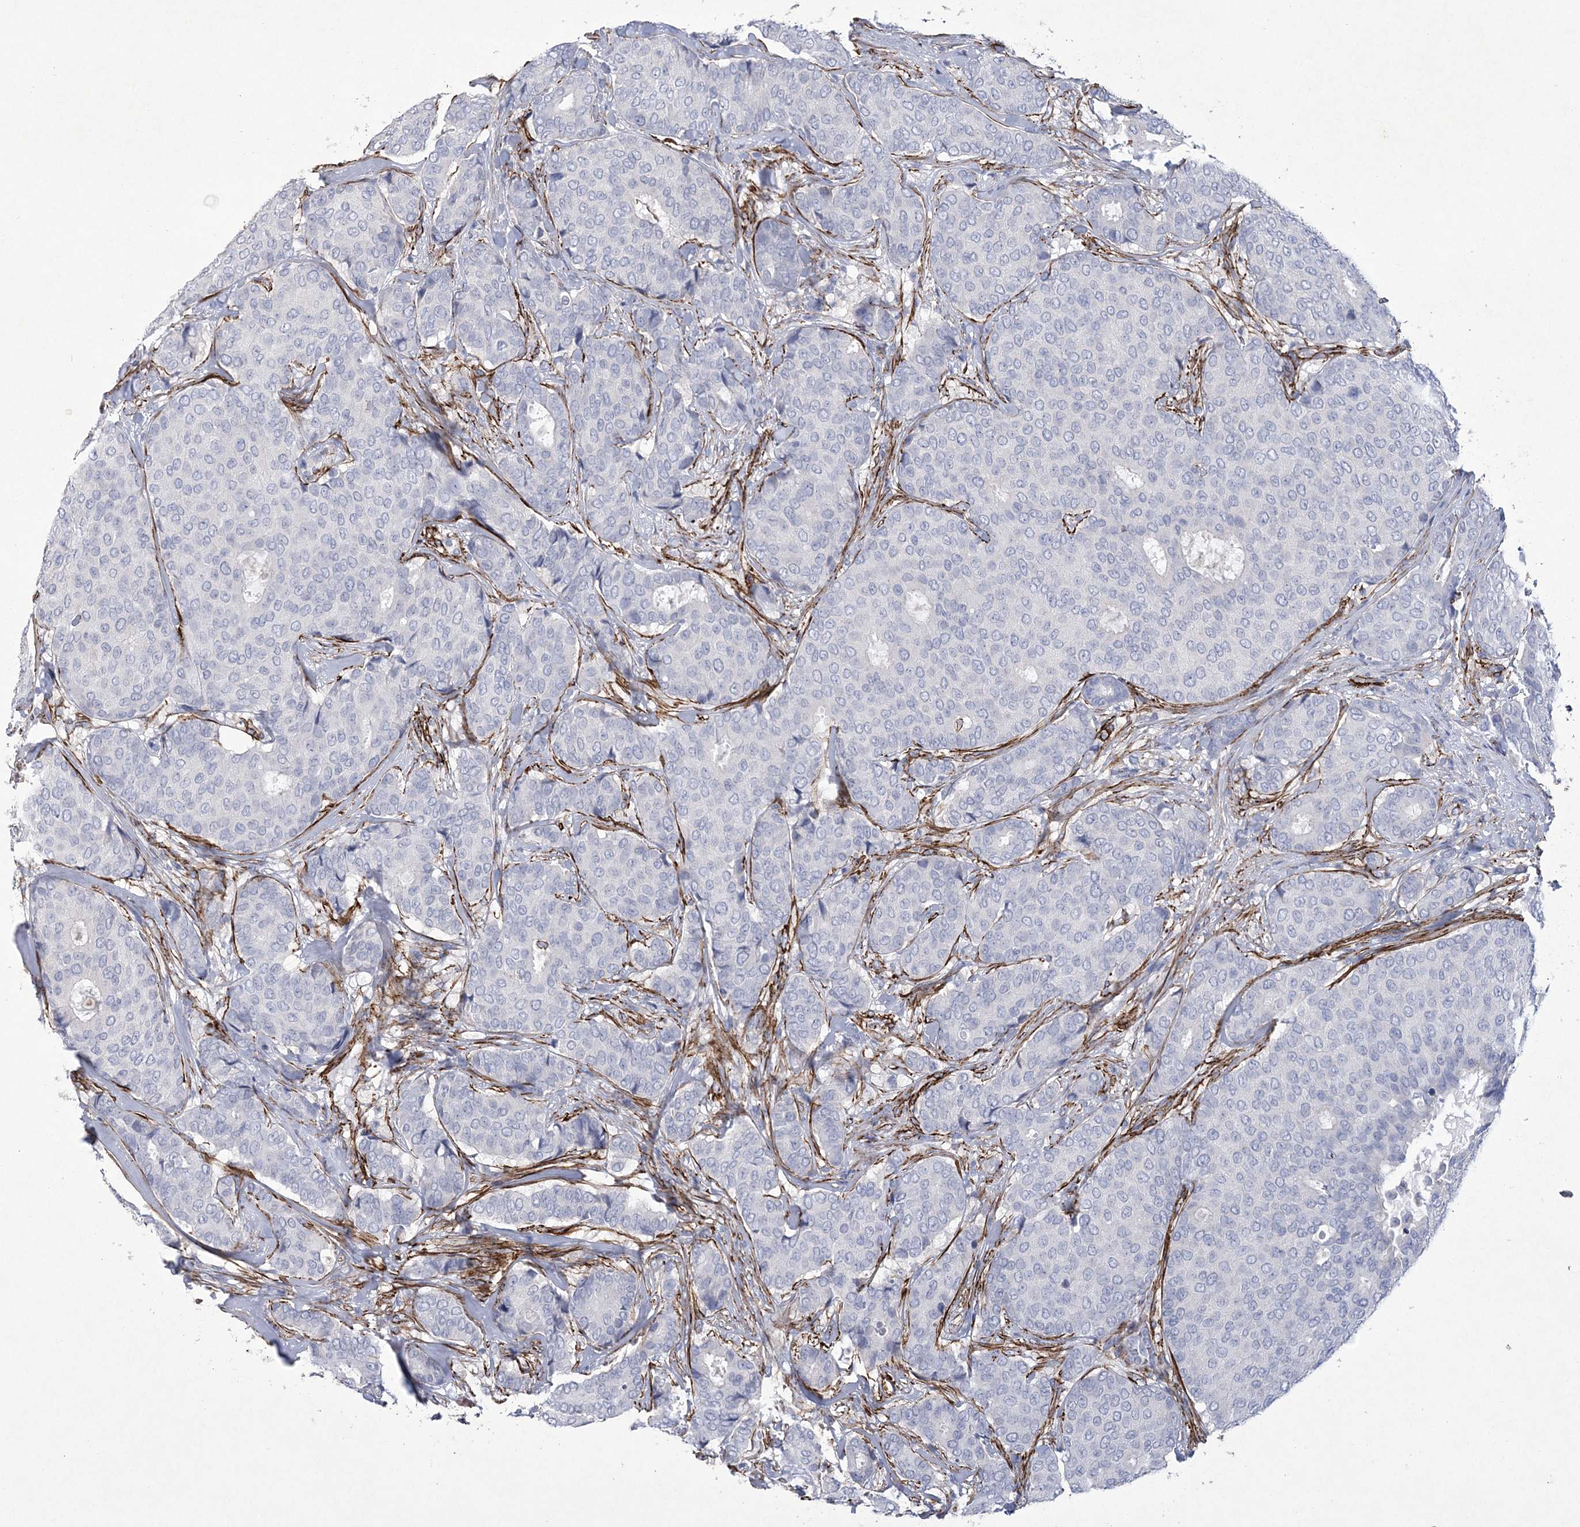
{"staining": {"intensity": "negative", "quantity": "none", "location": "none"}, "tissue": "breast cancer", "cell_type": "Tumor cells", "image_type": "cancer", "snomed": [{"axis": "morphology", "description": "Duct carcinoma"}, {"axis": "topography", "description": "Breast"}], "caption": "High magnification brightfield microscopy of breast intraductal carcinoma stained with DAB (brown) and counterstained with hematoxylin (blue): tumor cells show no significant staining. (DAB immunohistochemistry (IHC) visualized using brightfield microscopy, high magnification).", "gene": "ARSJ", "patient": {"sex": "female", "age": 75}}